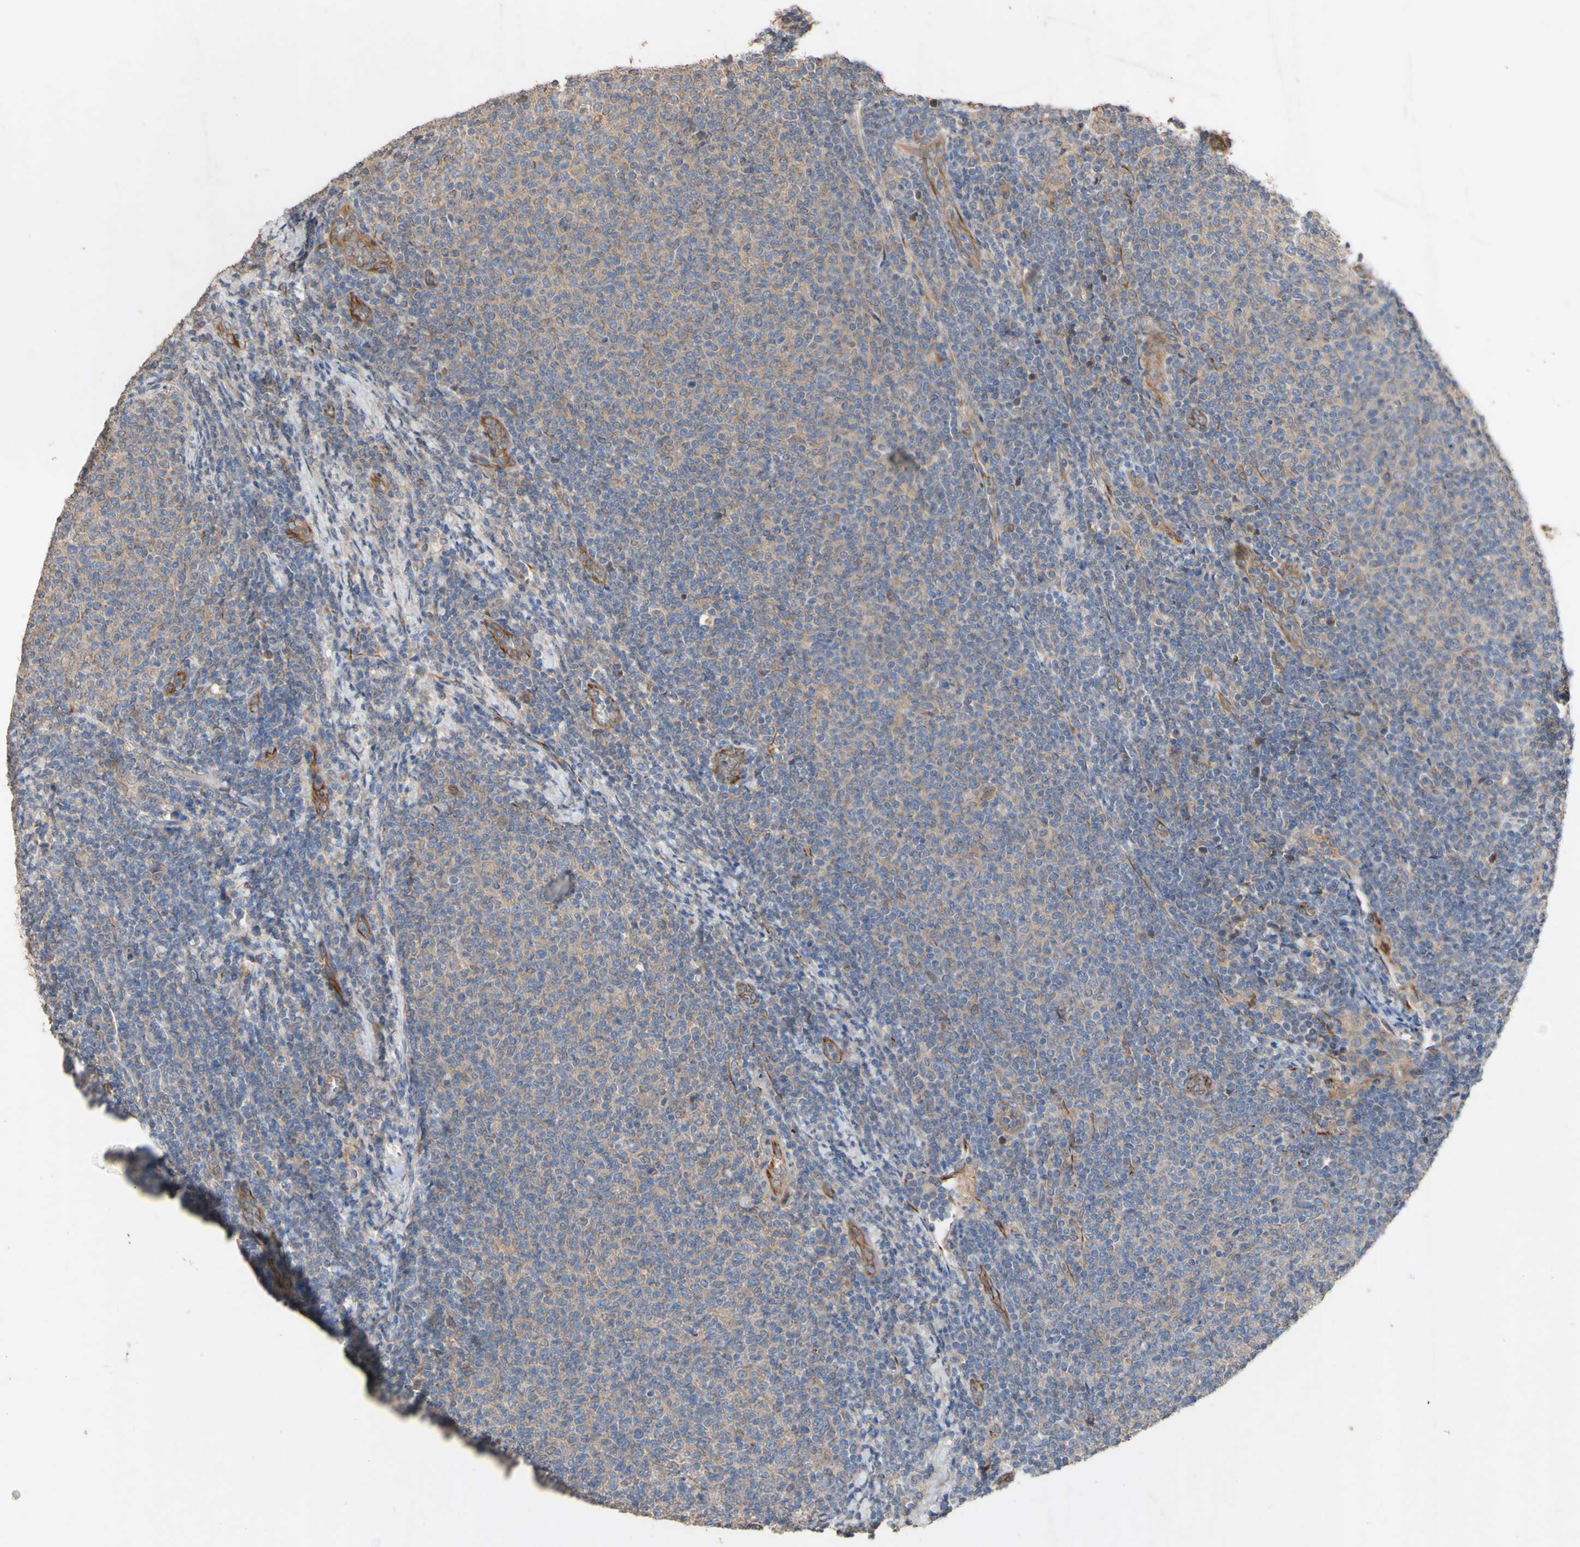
{"staining": {"intensity": "weak", "quantity": "25%-75%", "location": "cytoplasmic/membranous"}, "tissue": "lymphoma", "cell_type": "Tumor cells", "image_type": "cancer", "snomed": [{"axis": "morphology", "description": "Malignant lymphoma, non-Hodgkin's type, Low grade"}, {"axis": "topography", "description": "Lymph node"}], "caption": "Immunohistochemical staining of human malignant lymphoma, non-Hodgkin's type (low-grade) demonstrates low levels of weak cytoplasmic/membranous protein positivity in about 25%-75% of tumor cells.", "gene": "EIF2S3", "patient": {"sex": "male", "age": 66}}